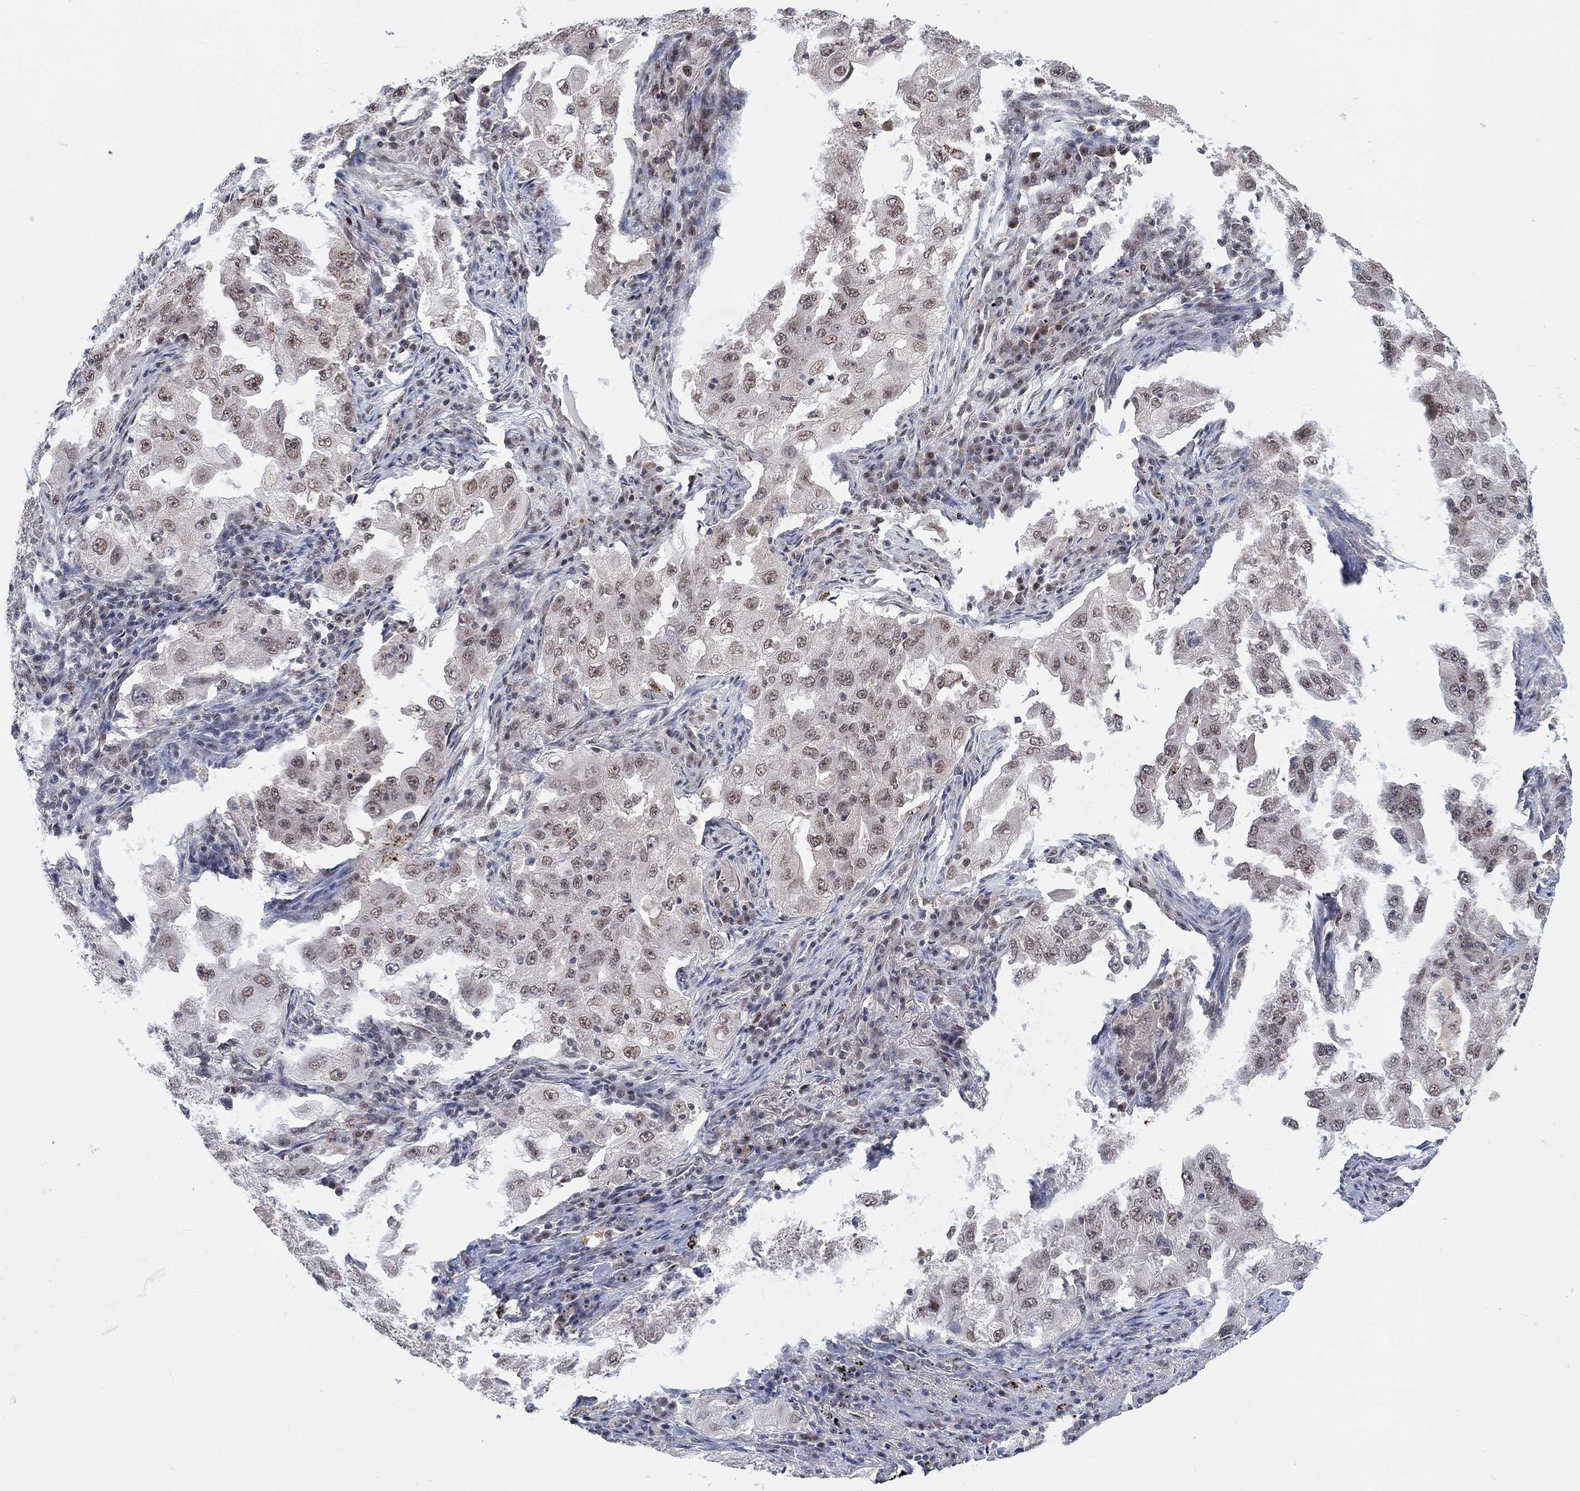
{"staining": {"intensity": "weak", "quantity": "<25%", "location": "nuclear"}, "tissue": "lung cancer", "cell_type": "Tumor cells", "image_type": "cancer", "snomed": [{"axis": "morphology", "description": "Adenocarcinoma, NOS"}, {"axis": "topography", "description": "Lung"}], "caption": "An immunohistochemistry (IHC) image of lung cancer is shown. There is no staining in tumor cells of lung cancer.", "gene": "THAP8", "patient": {"sex": "female", "age": 61}}